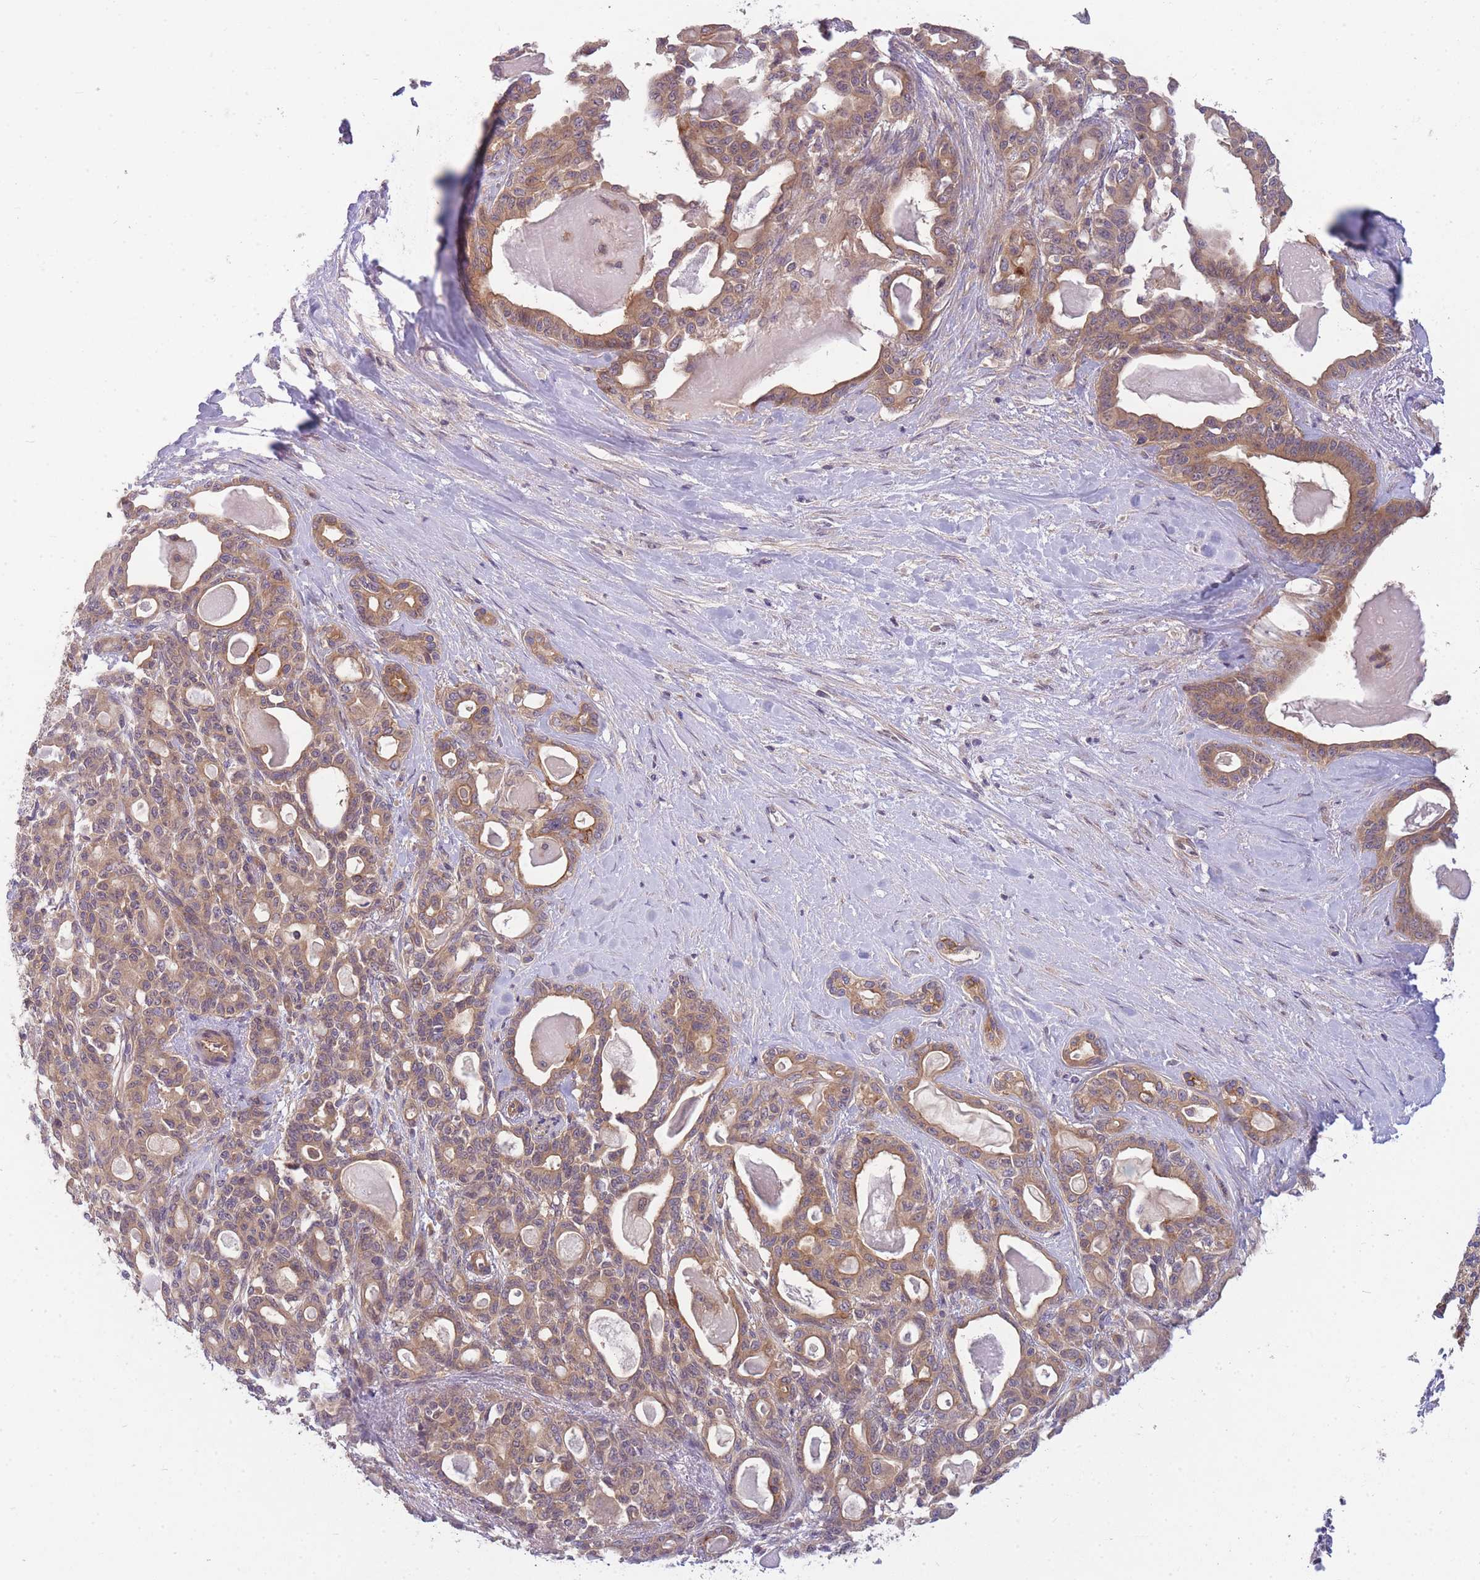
{"staining": {"intensity": "moderate", "quantity": ">75%", "location": "cytoplasmic/membranous"}, "tissue": "pancreatic cancer", "cell_type": "Tumor cells", "image_type": "cancer", "snomed": [{"axis": "morphology", "description": "Adenocarcinoma, NOS"}, {"axis": "topography", "description": "Pancreas"}], "caption": "IHC (DAB) staining of pancreatic adenocarcinoma demonstrates moderate cytoplasmic/membranous protein staining in about >75% of tumor cells. Using DAB (3,3'-diaminobenzidine) (brown) and hematoxylin (blue) stains, captured at high magnification using brightfield microscopy.", "gene": "PFDN6", "patient": {"sex": "male", "age": 63}}